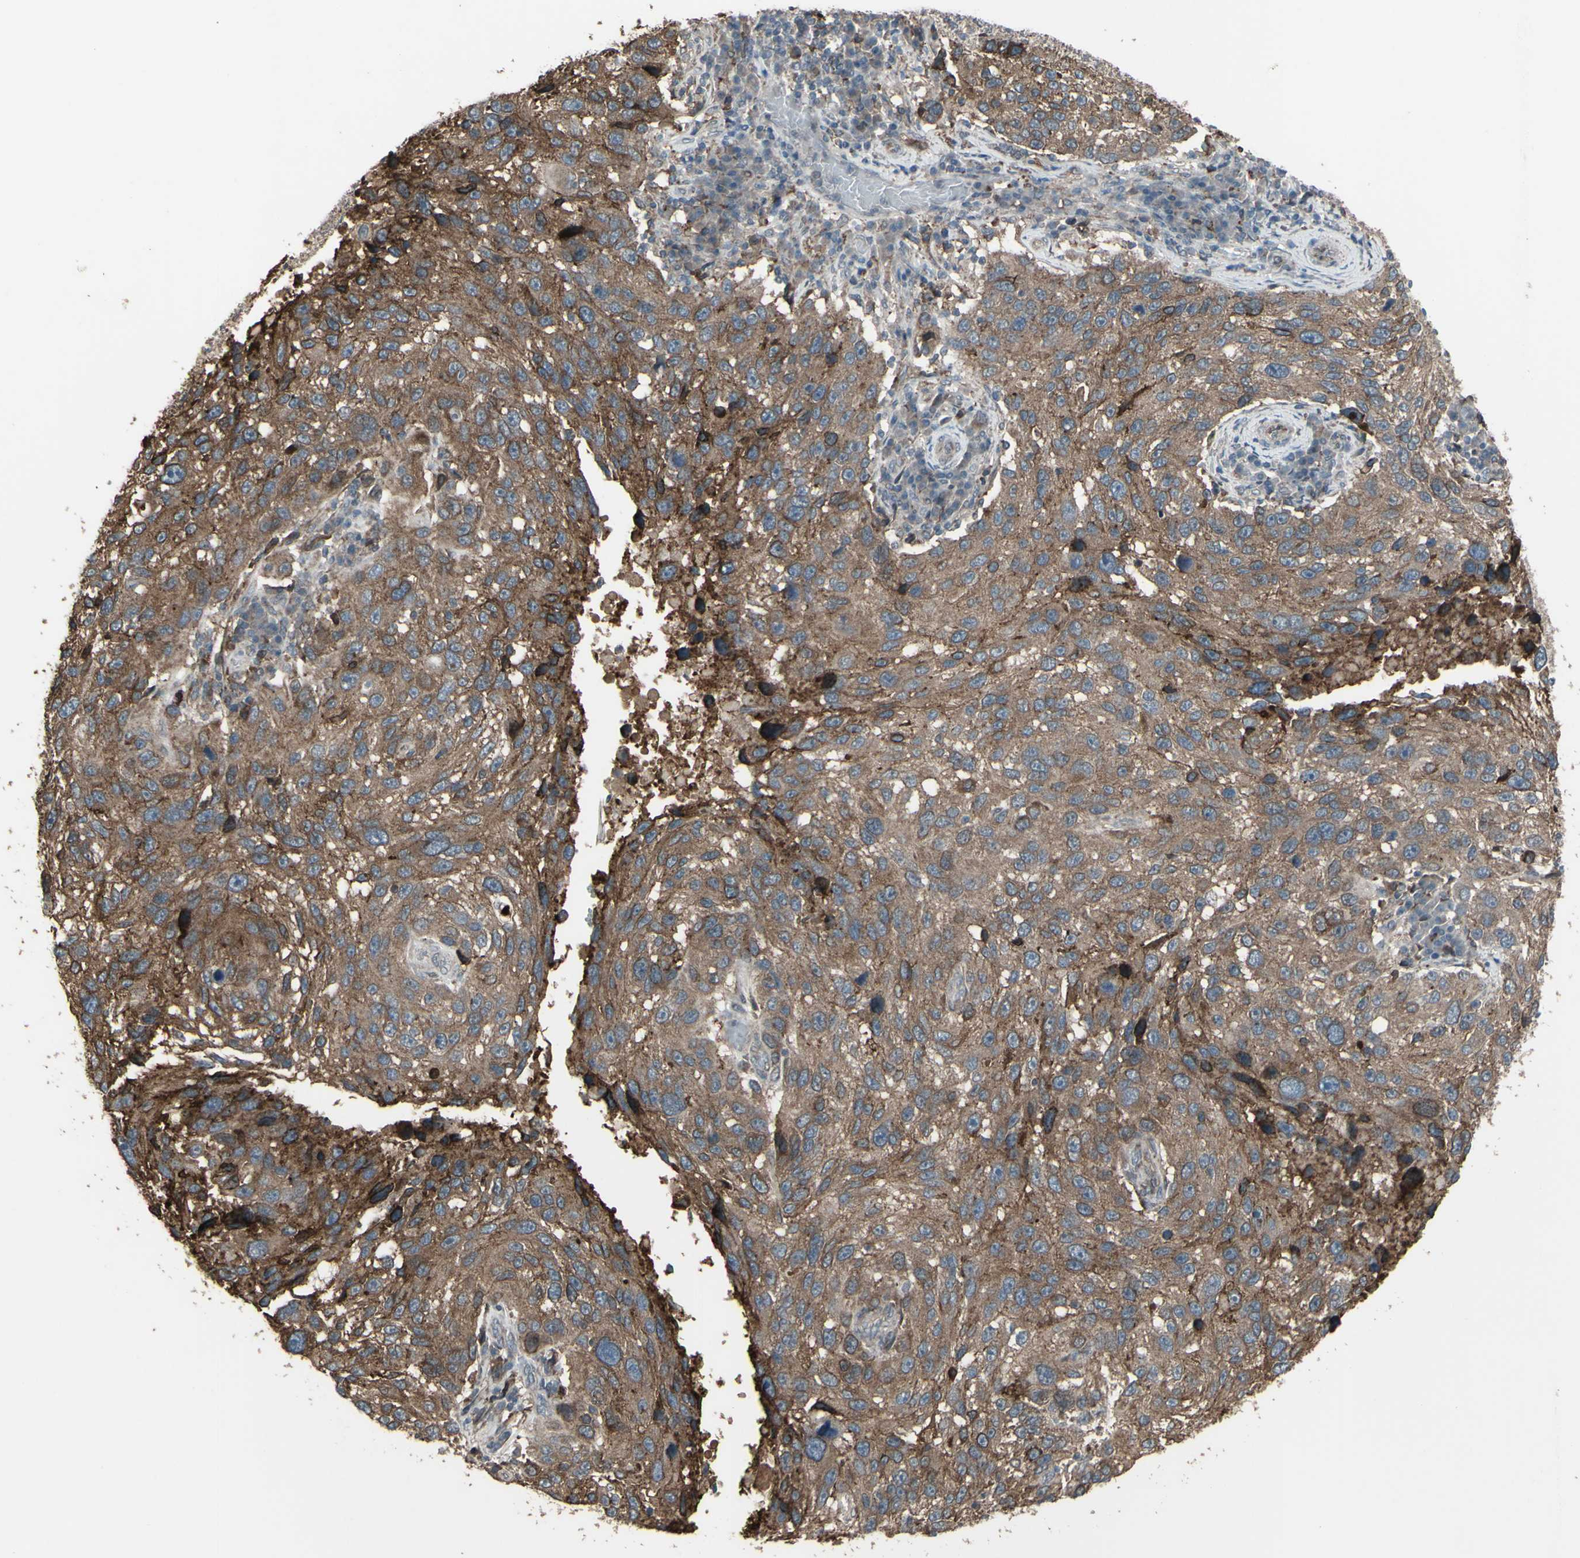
{"staining": {"intensity": "moderate", "quantity": ">75%", "location": "cytoplasmic/membranous"}, "tissue": "melanoma", "cell_type": "Tumor cells", "image_type": "cancer", "snomed": [{"axis": "morphology", "description": "Malignant melanoma, NOS"}, {"axis": "topography", "description": "Skin"}], "caption": "Tumor cells show medium levels of moderate cytoplasmic/membranous staining in approximately >75% of cells in human melanoma.", "gene": "SMO", "patient": {"sex": "male", "age": 53}}